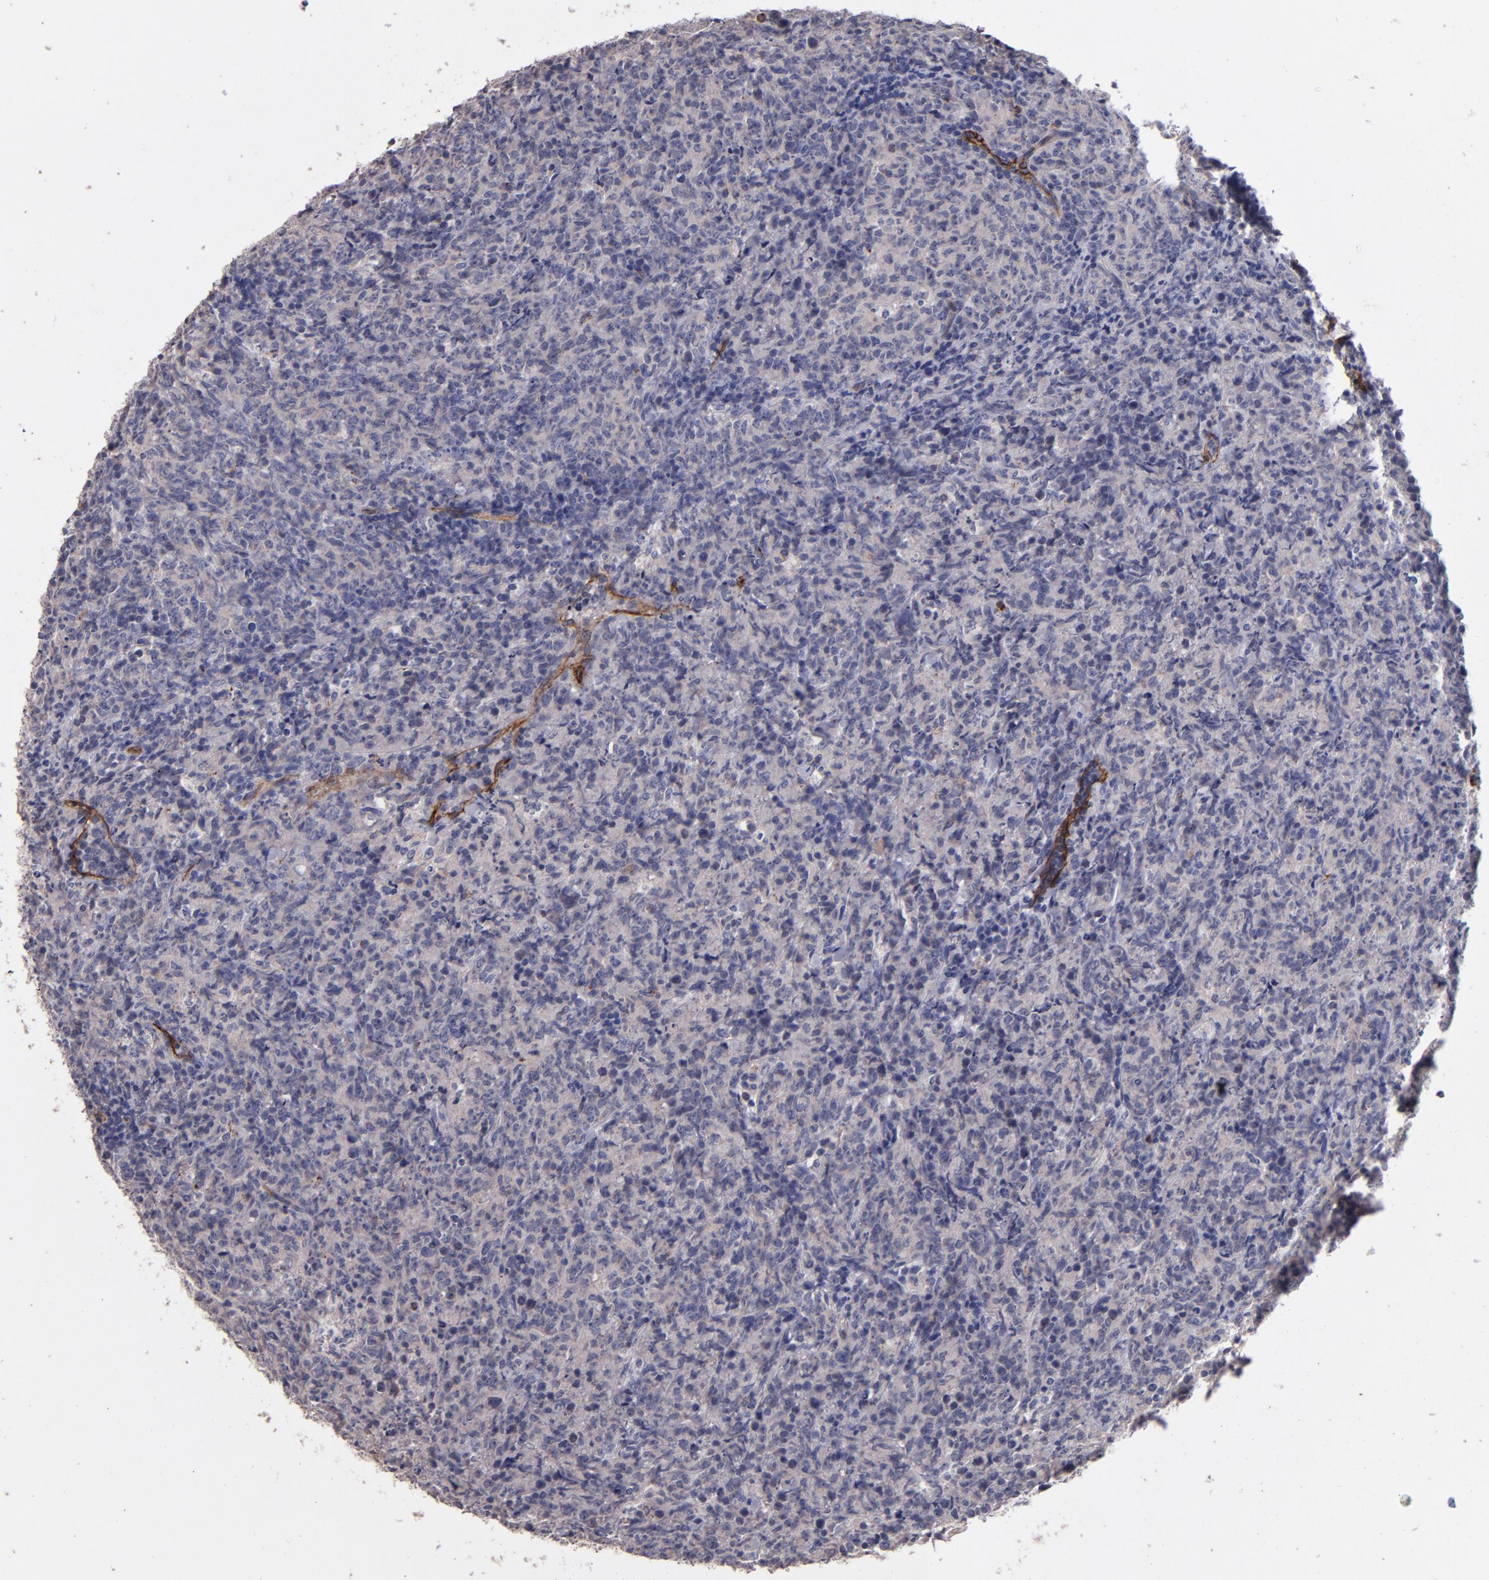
{"staining": {"intensity": "negative", "quantity": "none", "location": "none"}, "tissue": "lymphoma", "cell_type": "Tumor cells", "image_type": "cancer", "snomed": [{"axis": "morphology", "description": "Malignant lymphoma, non-Hodgkin's type, High grade"}, {"axis": "topography", "description": "Tonsil"}], "caption": "Immunohistochemistry (IHC) photomicrograph of neoplastic tissue: human malignant lymphoma, non-Hodgkin's type (high-grade) stained with DAB (3,3'-diaminobenzidine) displays no significant protein expression in tumor cells.", "gene": "CLDN5", "patient": {"sex": "female", "age": 36}}